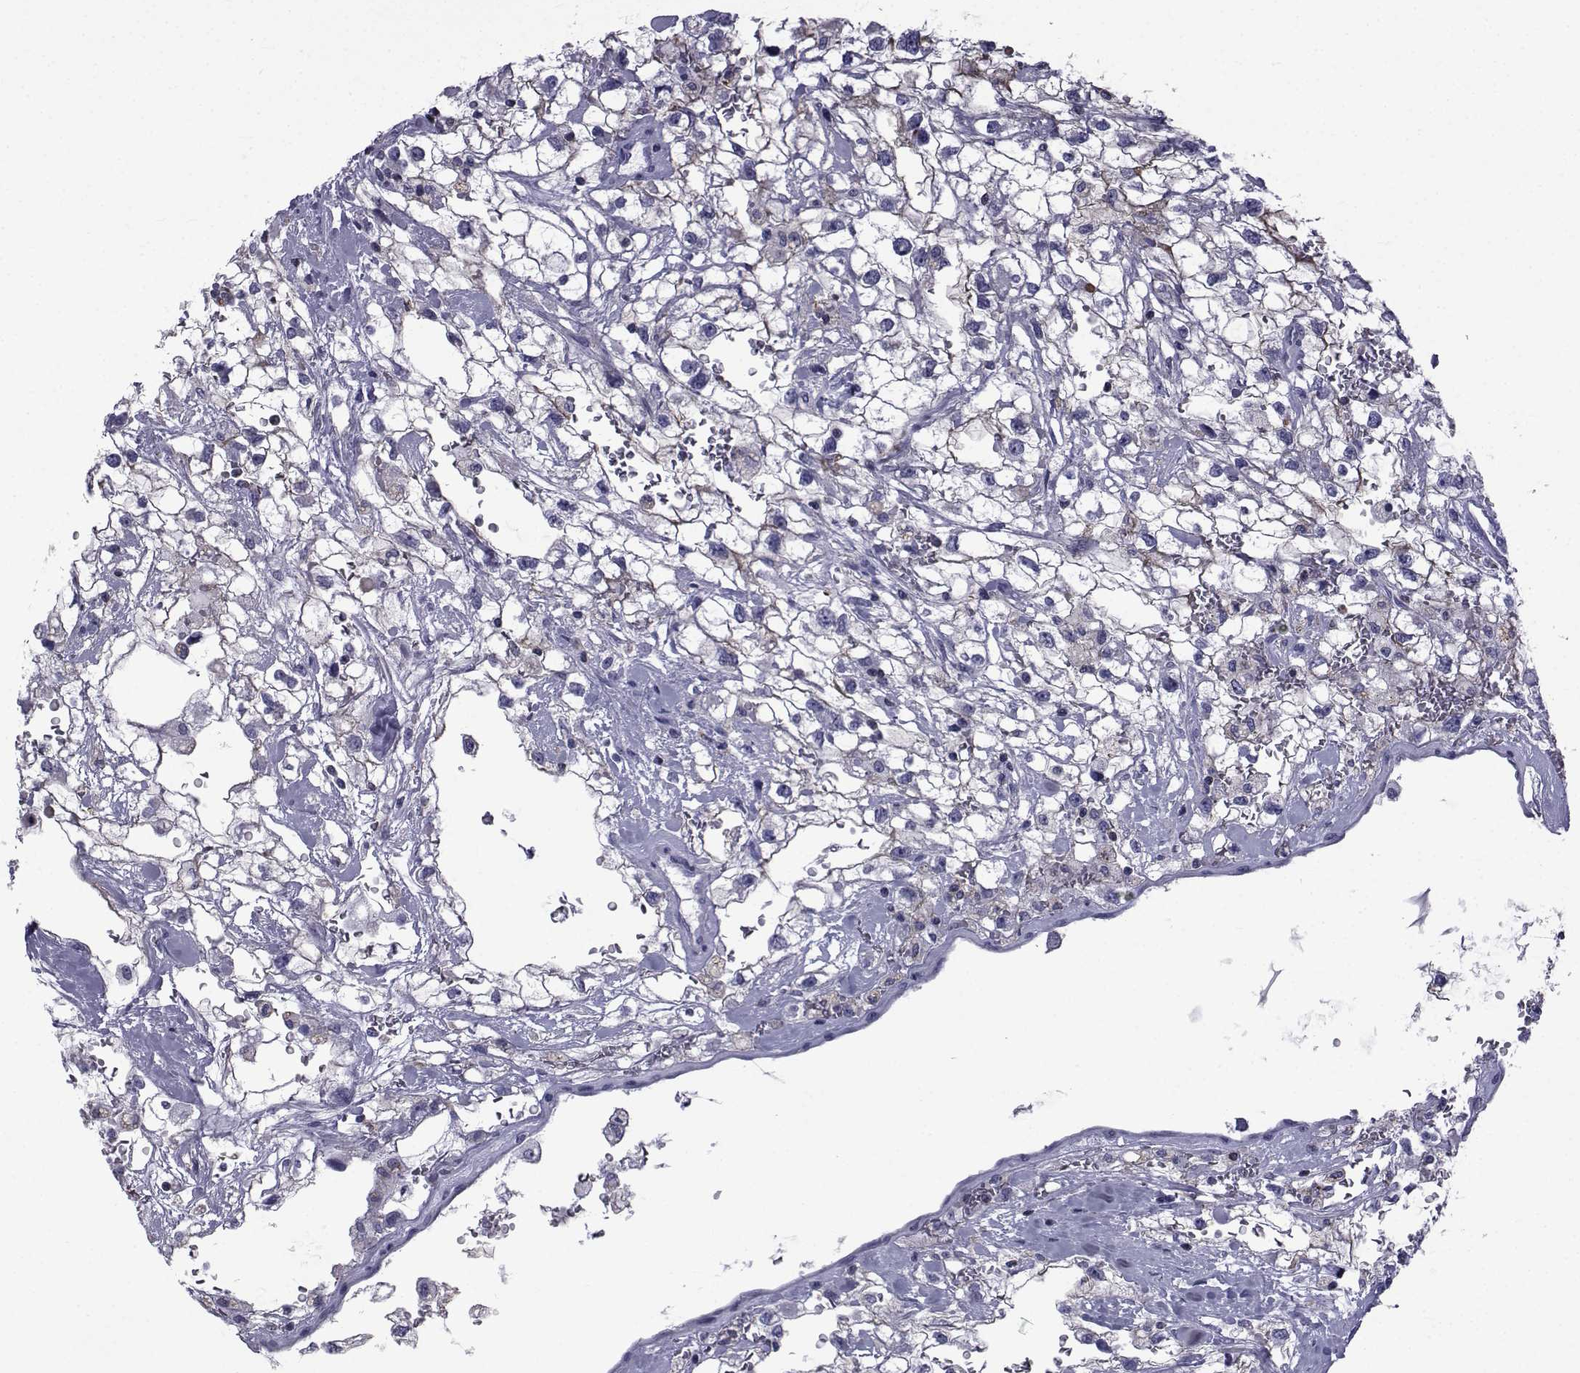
{"staining": {"intensity": "moderate", "quantity": "<25%", "location": "cytoplasmic/membranous"}, "tissue": "renal cancer", "cell_type": "Tumor cells", "image_type": "cancer", "snomed": [{"axis": "morphology", "description": "Adenocarcinoma, NOS"}, {"axis": "topography", "description": "Kidney"}], "caption": "Protein expression analysis of renal adenocarcinoma reveals moderate cytoplasmic/membranous staining in about <25% of tumor cells.", "gene": "PDE6H", "patient": {"sex": "male", "age": 59}}